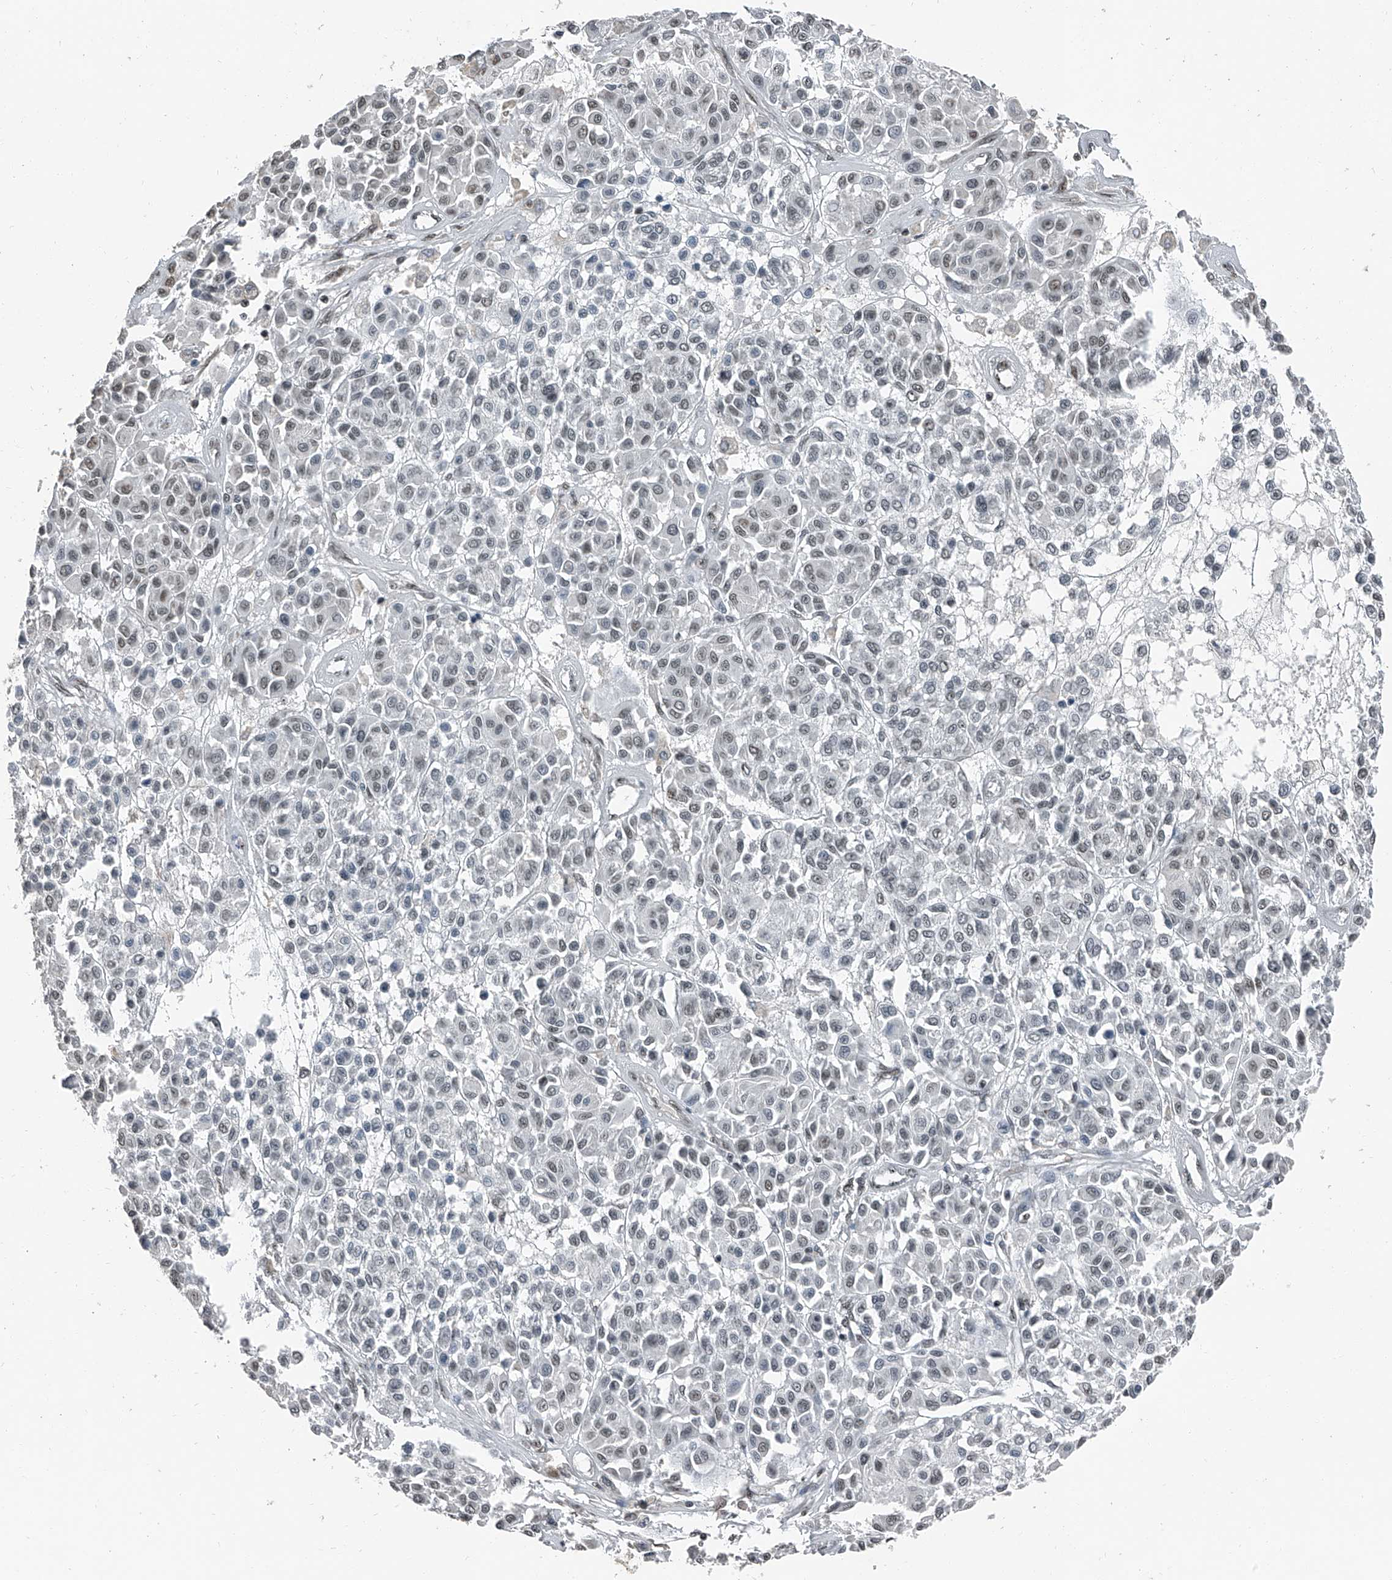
{"staining": {"intensity": "weak", "quantity": "<25%", "location": "nuclear"}, "tissue": "melanoma", "cell_type": "Tumor cells", "image_type": "cancer", "snomed": [{"axis": "morphology", "description": "Malignant melanoma, Metastatic site"}, {"axis": "topography", "description": "Soft tissue"}], "caption": "Protein analysis of malignant melanoma (metastatic site) shows no significant staining in tumor cells.", "gene": "TCOF1", "patient": {"sex": "male", "age": 41}}